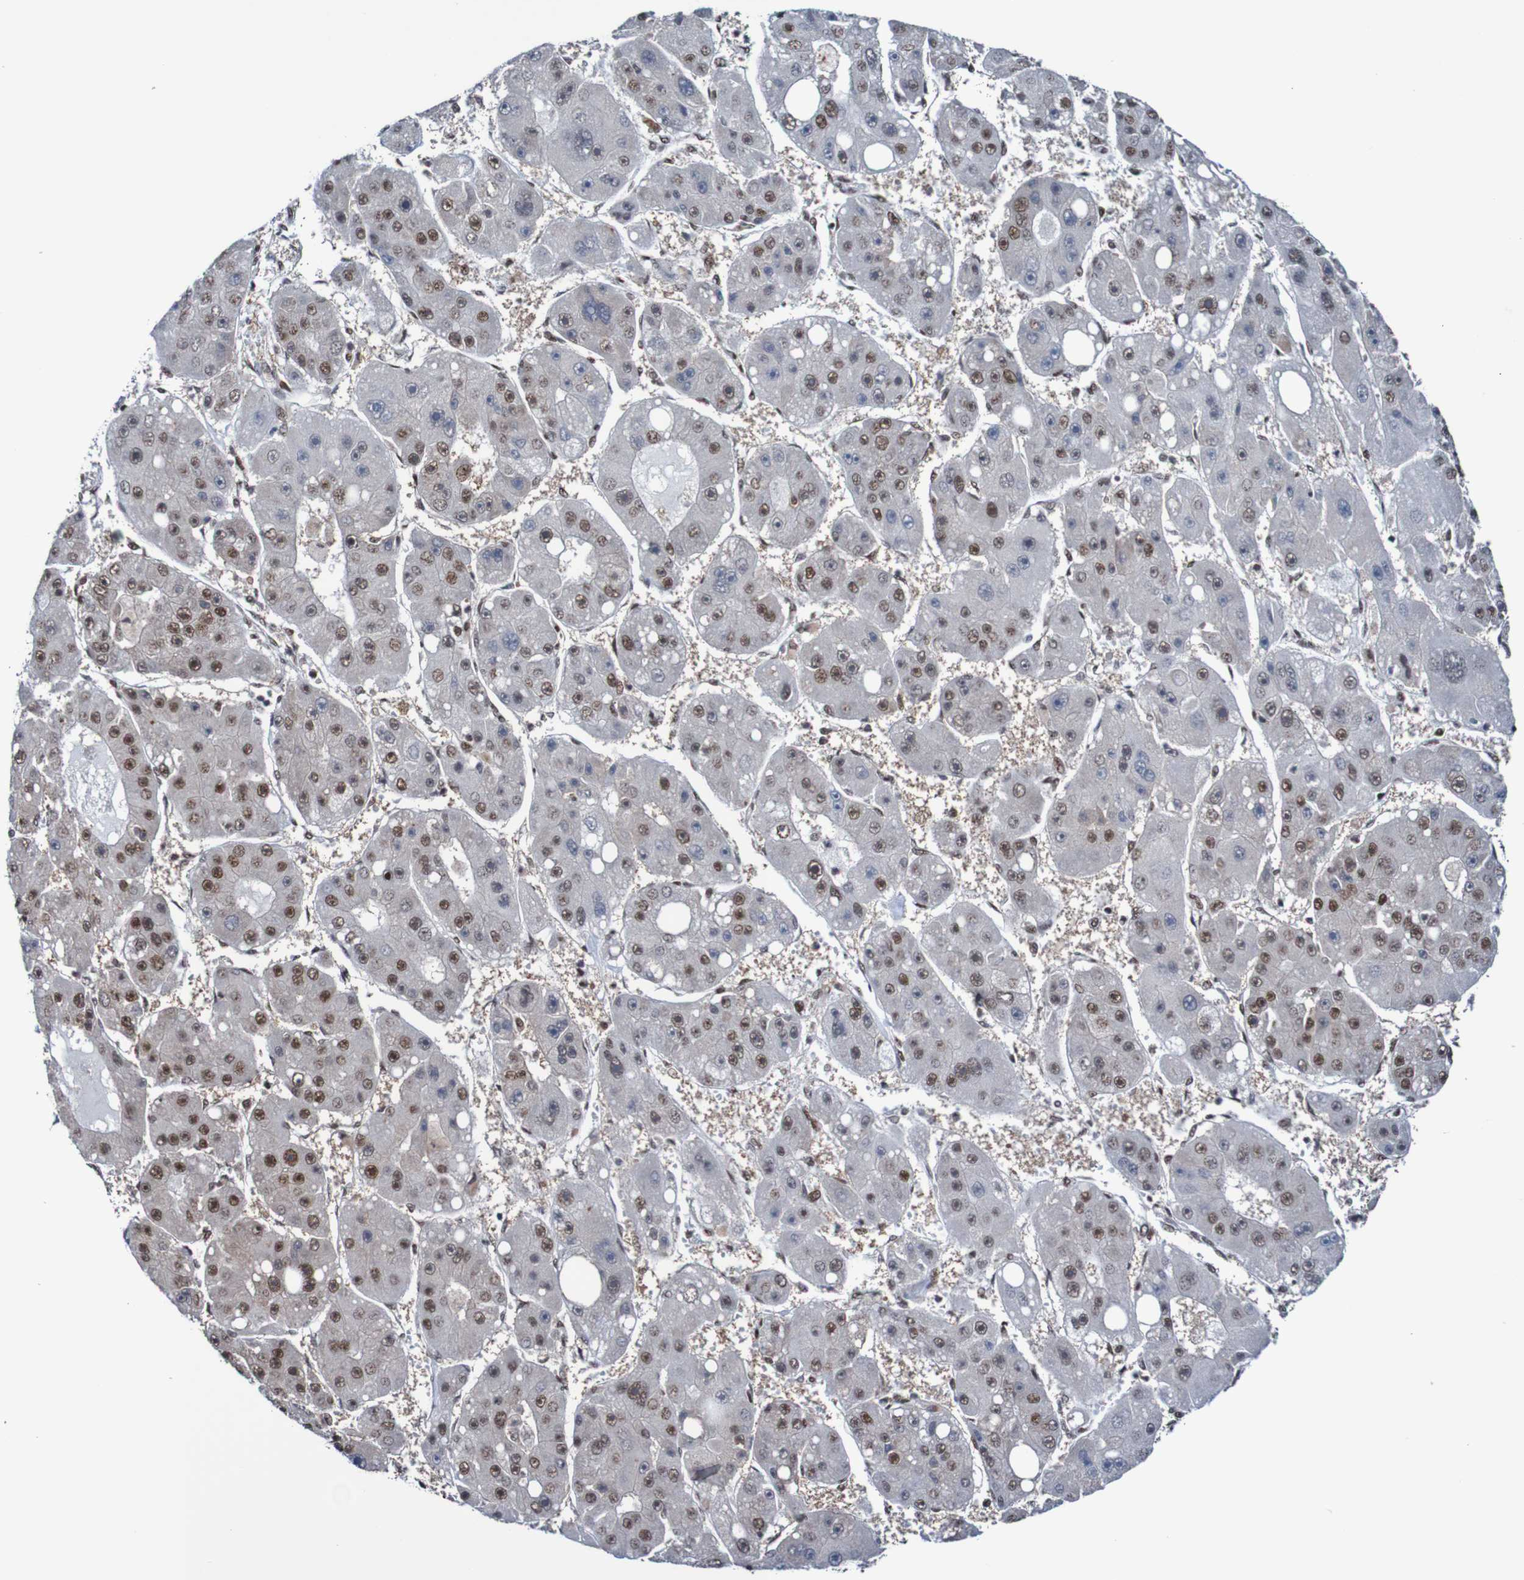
{"staining": {"intensity": "moderate", "quantity": "25%-75%", "location": "nuclear"}, "tissue": "liver cancer", "cell_type": "Tumor cells", "image_type": "cancer", "snomed": [{"axis": "morphology", "description": "Carcinoma, Hepatocellular, NOS"}, {"axis": "topography", "description": "Liver"}], "caption": "This photomicrograph shows IHC staining of liver cancer (hepatocellular carcinoma), with medium moderate nuclear staining in about 25%-75% of tumor cells.", "gene": "CDC5L", "patient": {"sex": "female", "age": 61}}